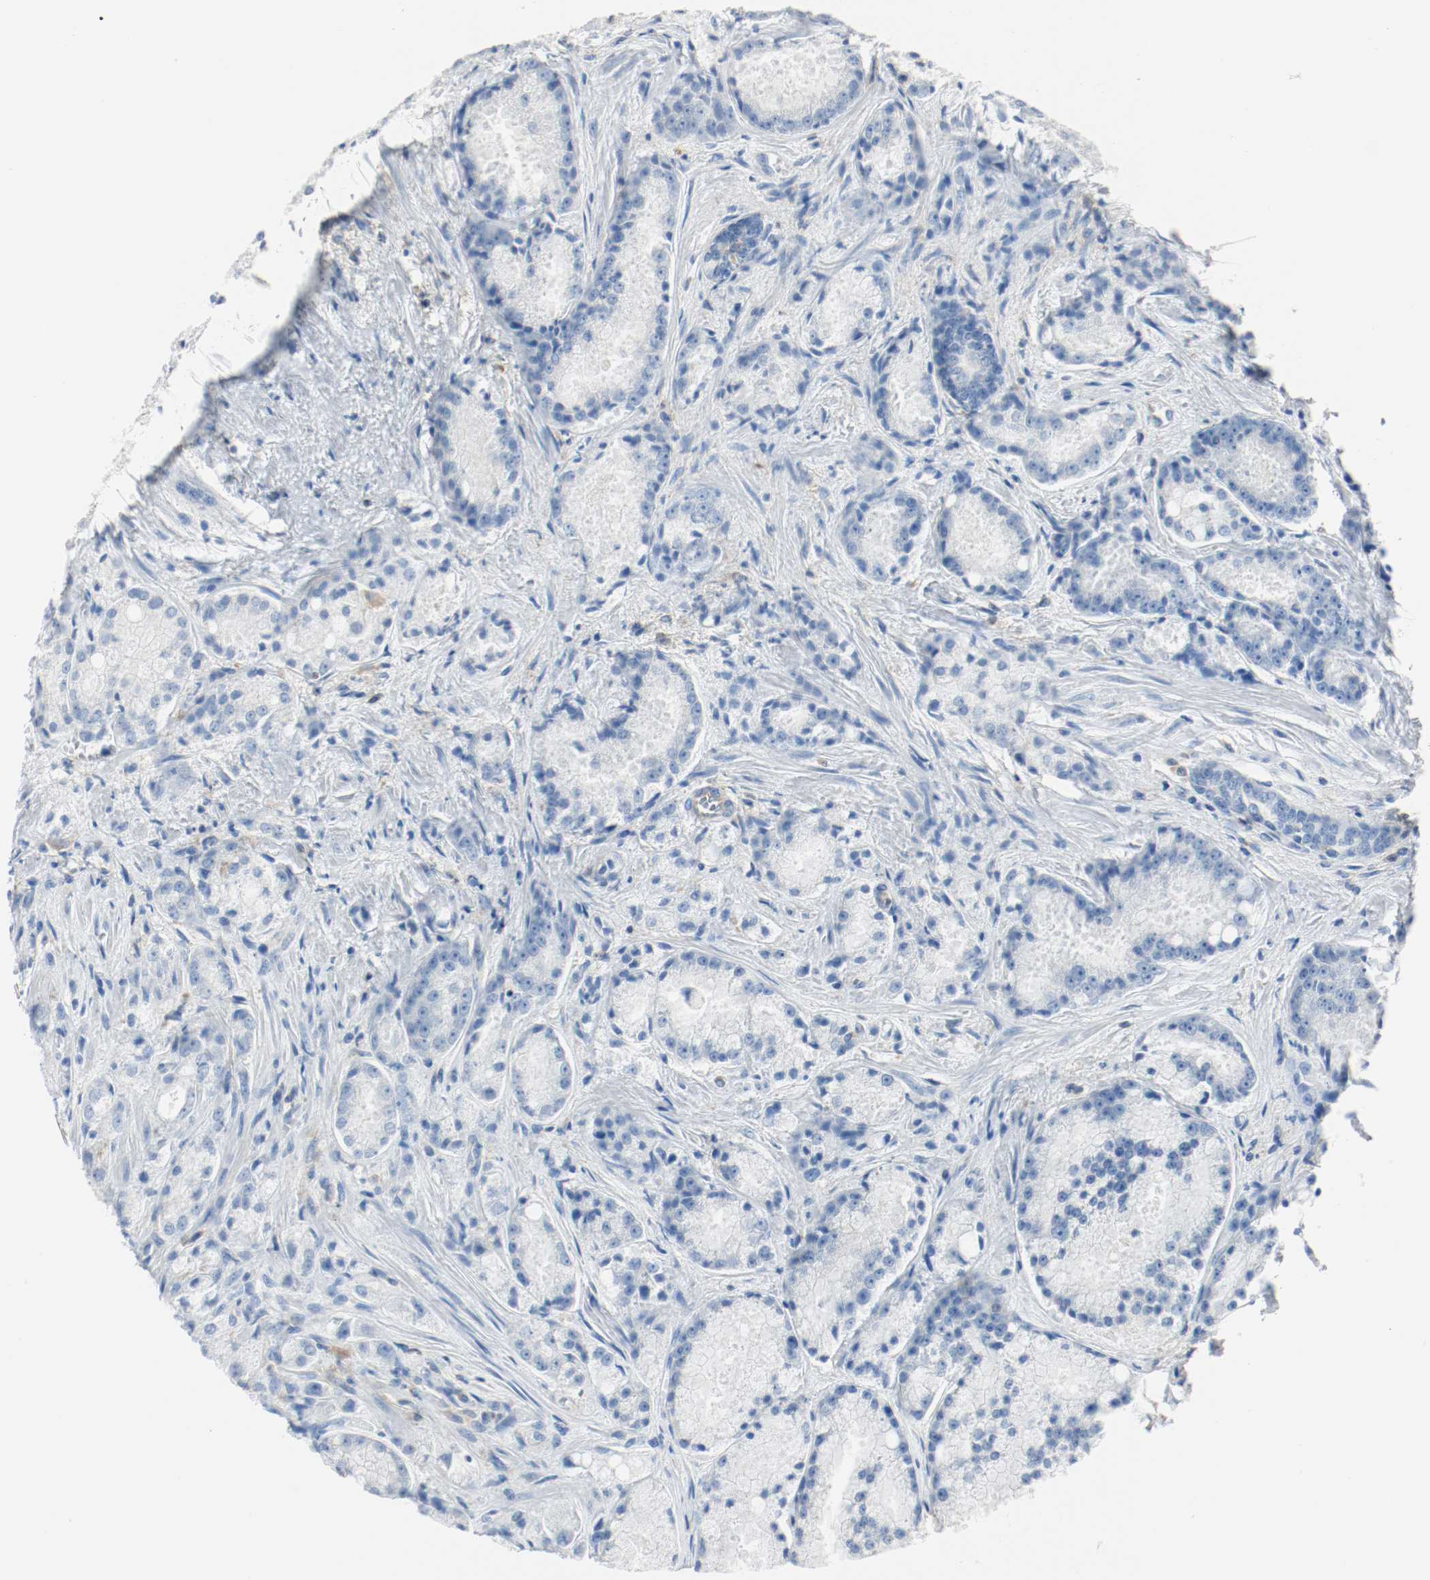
{"staining": {"intensity": "negative", "quantity": "none", "location": "none"}, "tissue": "prostate cancer", "cell_type": "Tumor cells", "image_type": "cancer", "snomed": [{"axis": "morphology", "description": "Adenocarcinoma, Low grade"}, {"axis": "topography", "description": "Prostate"}], "caption": "Tumor cells show no significant staining in prostate cancer (adenocarcinoma (low-grade)). (Stains: DAB (3,3'-diaminobenzidine) immunohistochemistry (IHC) with hematoxylin counter stain, Microscopy: brightfield microscopy at high magnification).", "gene": "ARPC1B", "patient": {"sex": "male", "age": 64}}